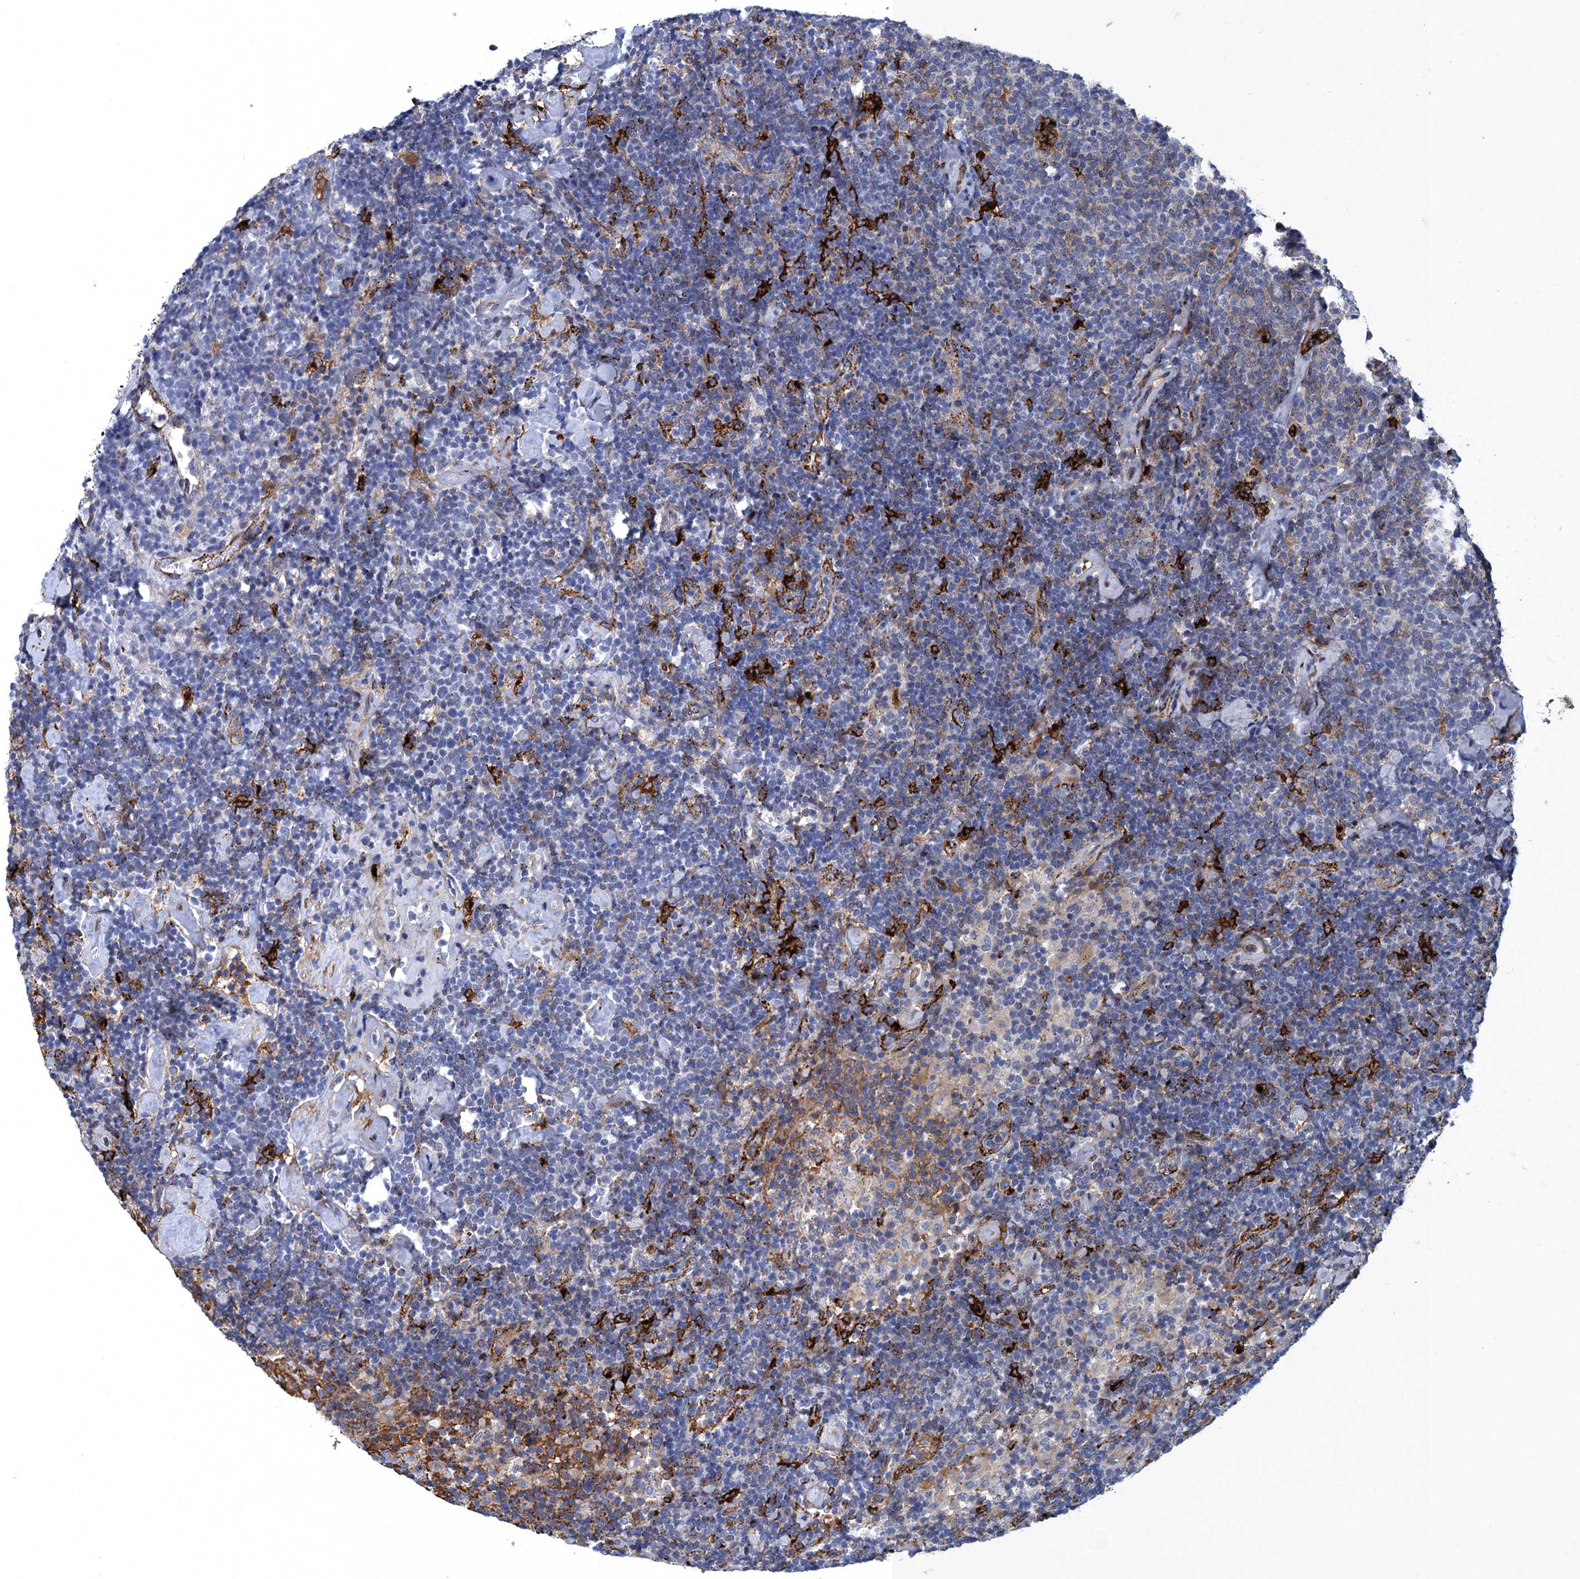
{"staining": {"intensity": "negative", "quantity": "none", "location": "none"}, "tissue": "lymphoma", "cell_type": "Tumor cells", "image_type": "cancer", "snomed": [{"axis": "morphology", "description": "Malignant lymphoma, non-Hodgkin's type, High grade"}, {"axis": "topography", "description": "Lymph node"}], "caption": "DAB (3,3'-diaminobenzidine) immunohistochemical staining of high-grade malignant lymphoma, non-Hodgkin's type exhibits no significant staining in tumor cells. (Brightfield microscopy of DAB (3,3'-diaminobenzidine) IHC at high magnification).", "gene": "DNHD1", "patient": {"sex": "male", "age": 61}}